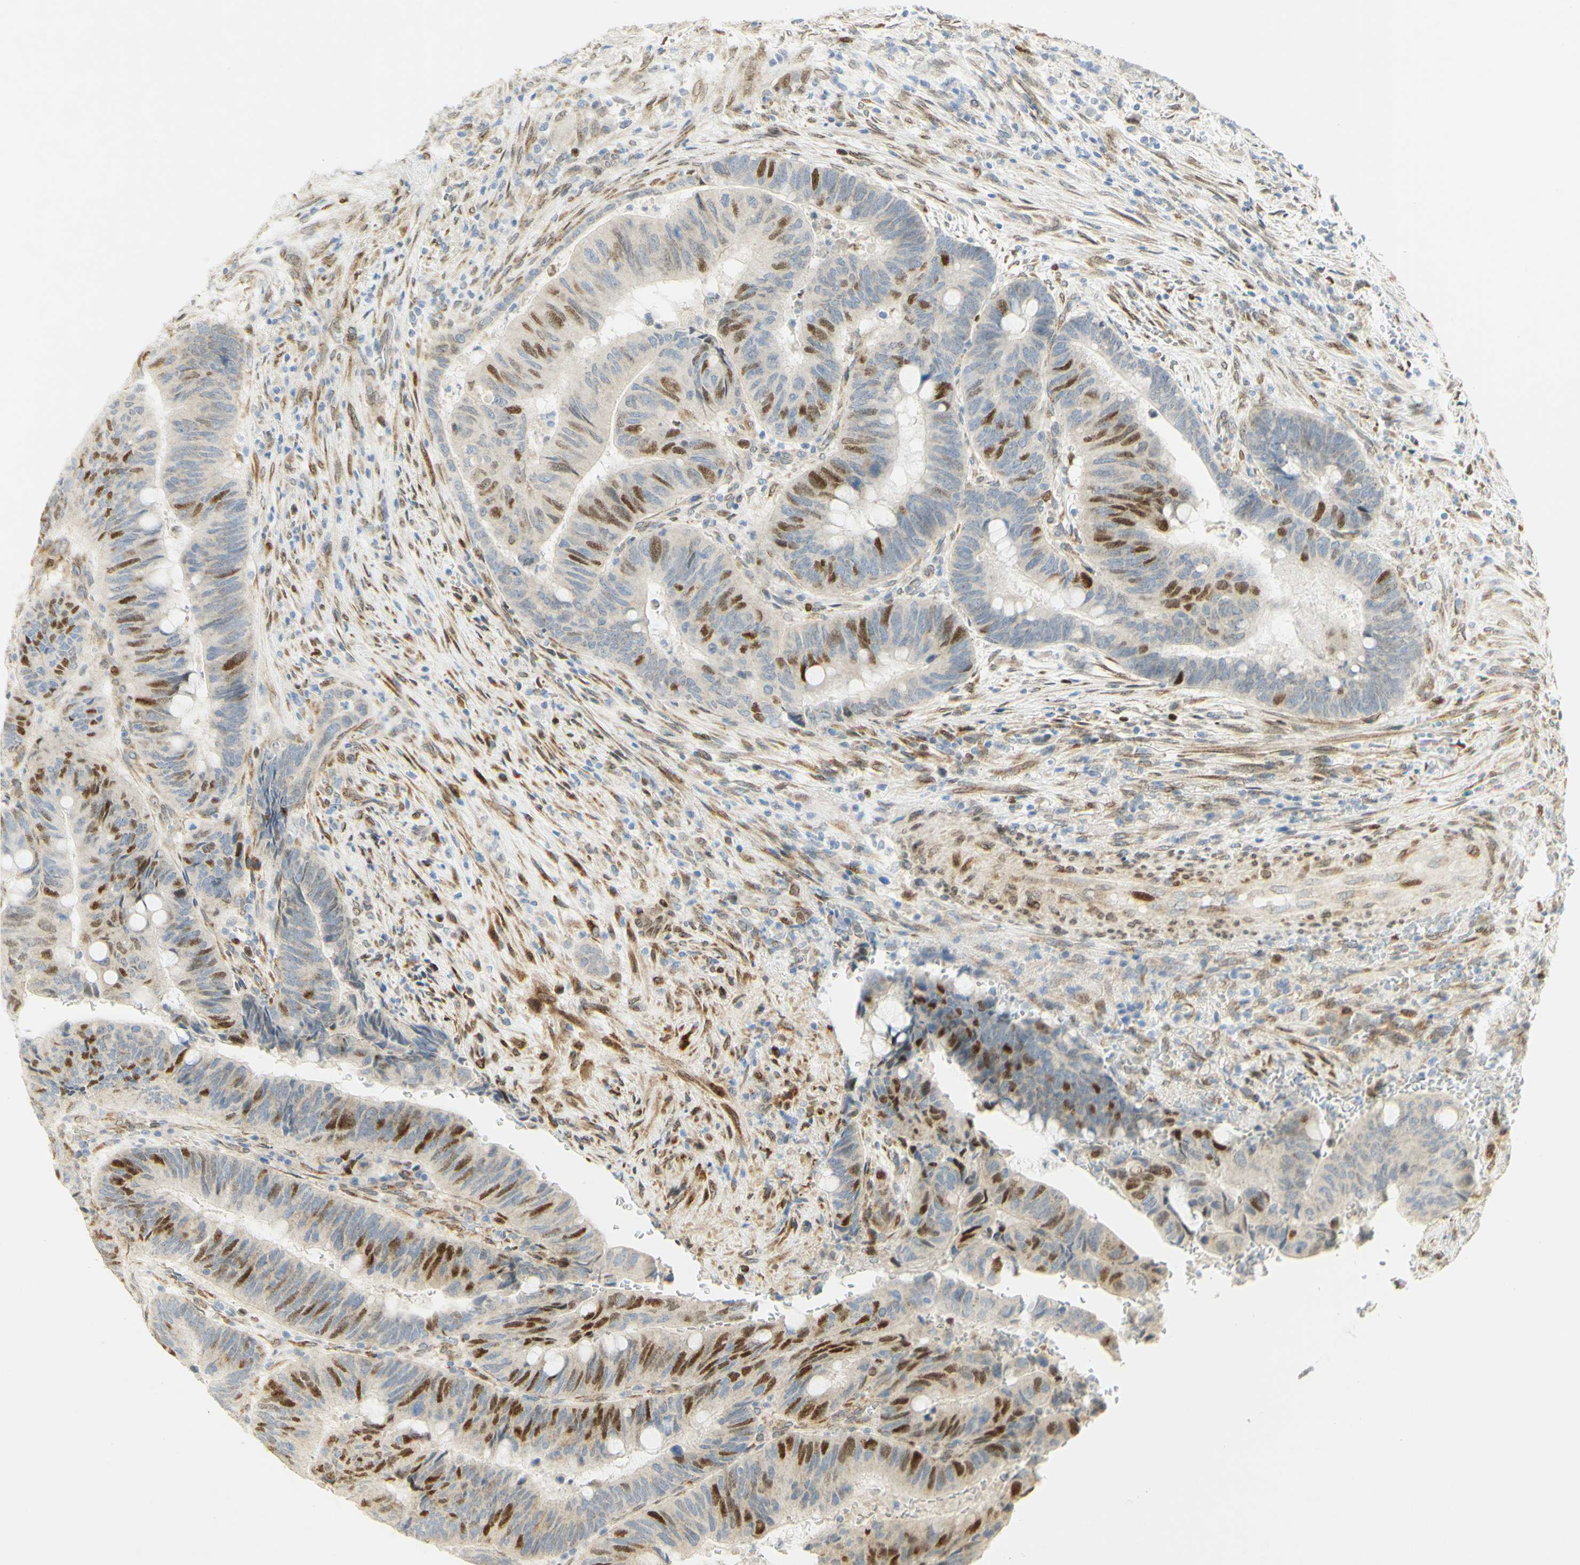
{"staining": {"intensity": "strong", "quantity": "25%-75%", "location": "nuclear"}, "tissue": "colorectal cancer", "cell_type": "Tumor cells", "image_type": "cancer", "snomed": [{"axis": "morphology", "description": "Normal tissue, NOS"}, {"axis": "morphology", "description": "Adenocarcinoma, NOS"}, {"axis": "topography", "description": "Rectum"}, {"axis": "topography", "description": "Peripheral nerve tissue"}], "caption": "The micrograph shows a brown stain indicating the presence of a protein in the nuclear of tumor cells in adenocarcinoma (colorectal). The staining is performed using DAB brown chromogen to label protein expression. The nuclei are counter-stained blue using hematoxylin.", "gene": "E2F1", "patient": {"sex": "male", "age": 92}}